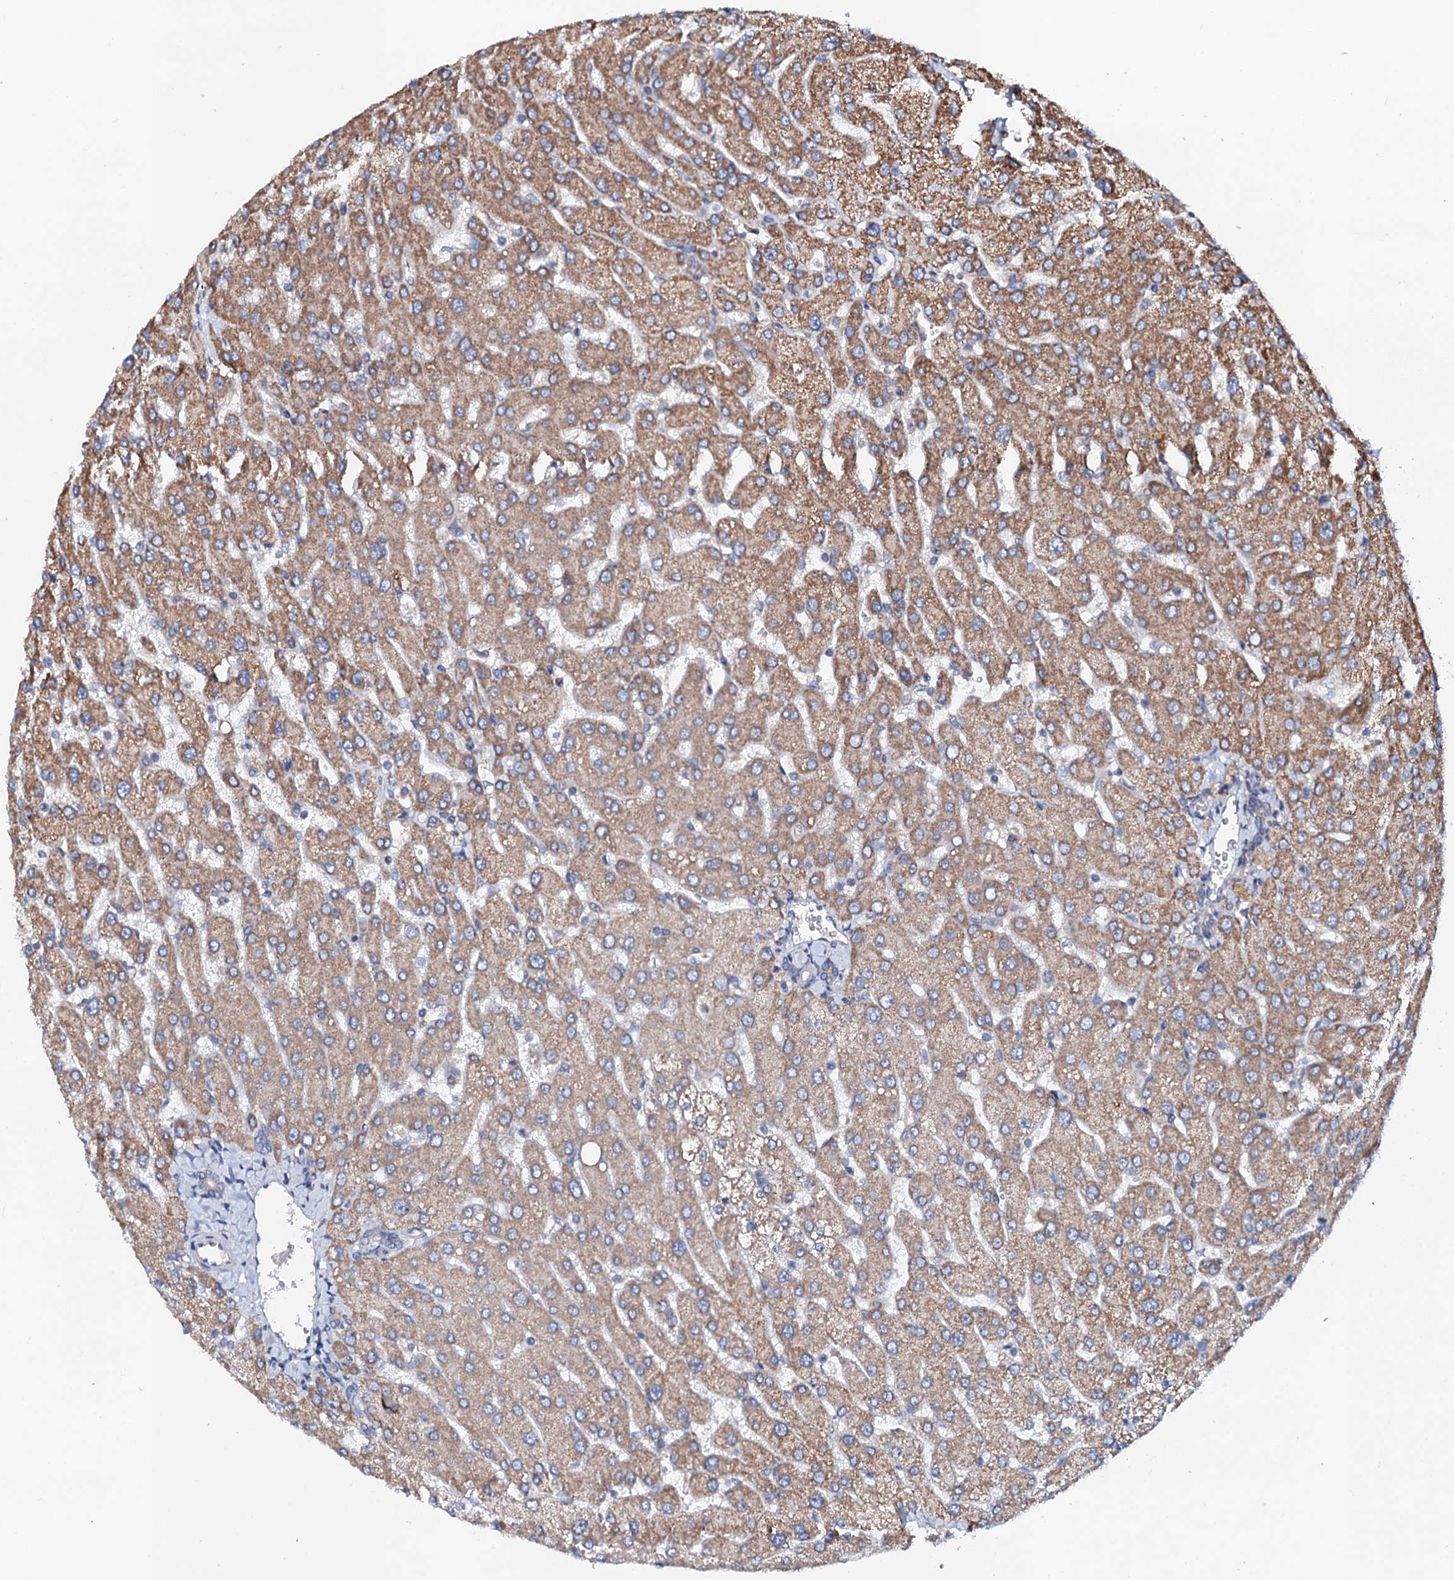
{"staining": {"intensity": "weak", "quantity": "<25%", "location": "cytoplasmic/membranous"}, "tissue": "liver", "cell_type": "Cholangiocytes", "image_type": "normal", "snomed": [{"axis": "morphology", "description": "Normal tissue, NOS"}, {"axis": "topography", "description": "Liver"}], "caption": "This histopathology image is of normal liver stained with IHC to label a protein in brown with the nuclei are counter-stained blue. There is no positivity in cholangiocytes.", "gene": "UBE3C", "patient": {"sex": "male", "age": 55}}